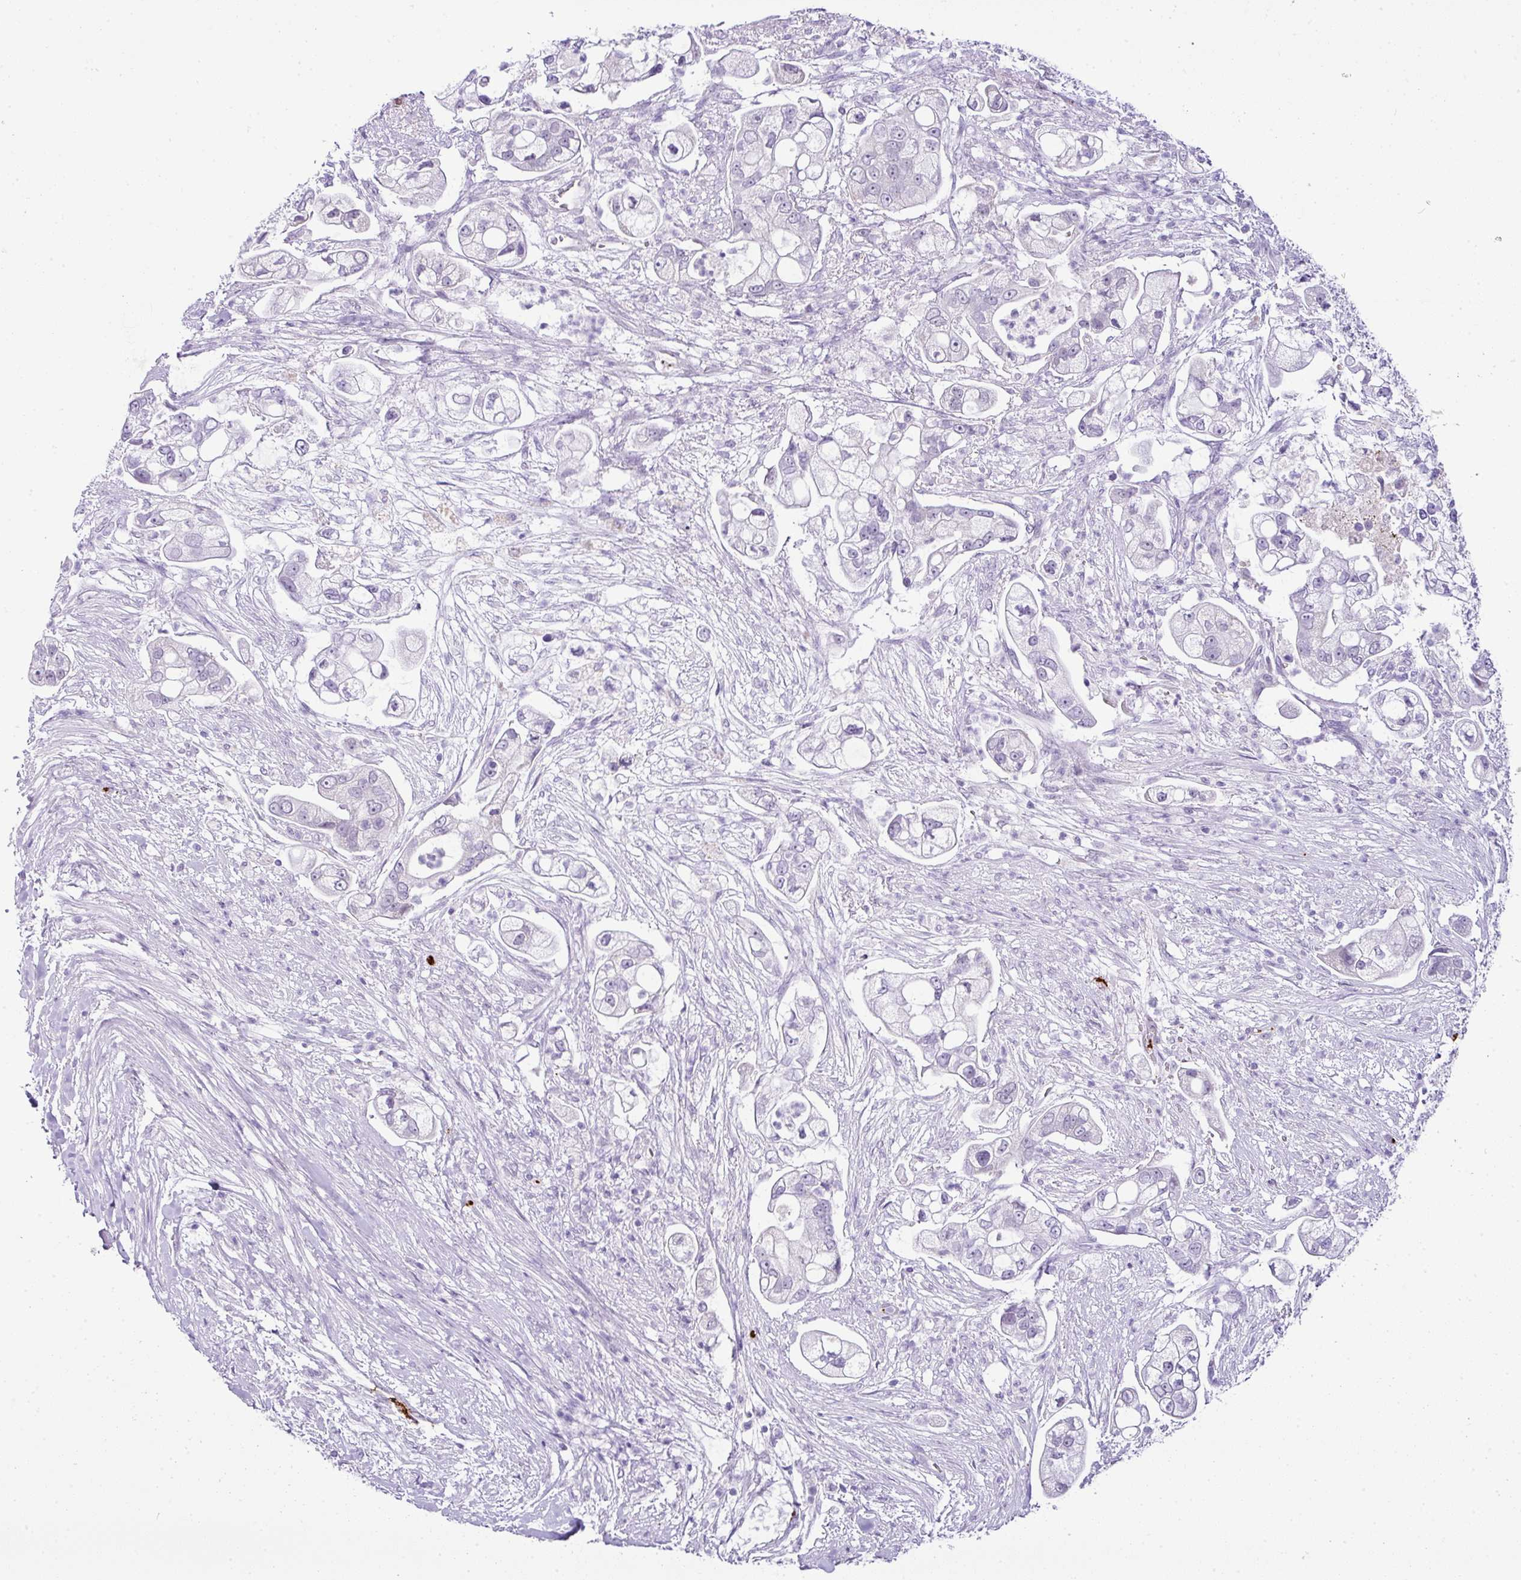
{"staining": {"intensity": "negative", "quantity": "none", "location": "none"}, "tissue": "pancreatic cancer", "cell_type": "Tumor cells", "image_type": "cancer", "snomed": [{"axis": "morphology", "description": "Adenocarcinoma, NOS"}, {"axis": "topography", "description": "Pancreas"}], "caption": "Tumor cells are negative for brown protein staining in adenocarcinoma (pancreatic).", "gene": "CMTM5", "patient": {"sex": "female", "age": 69}}